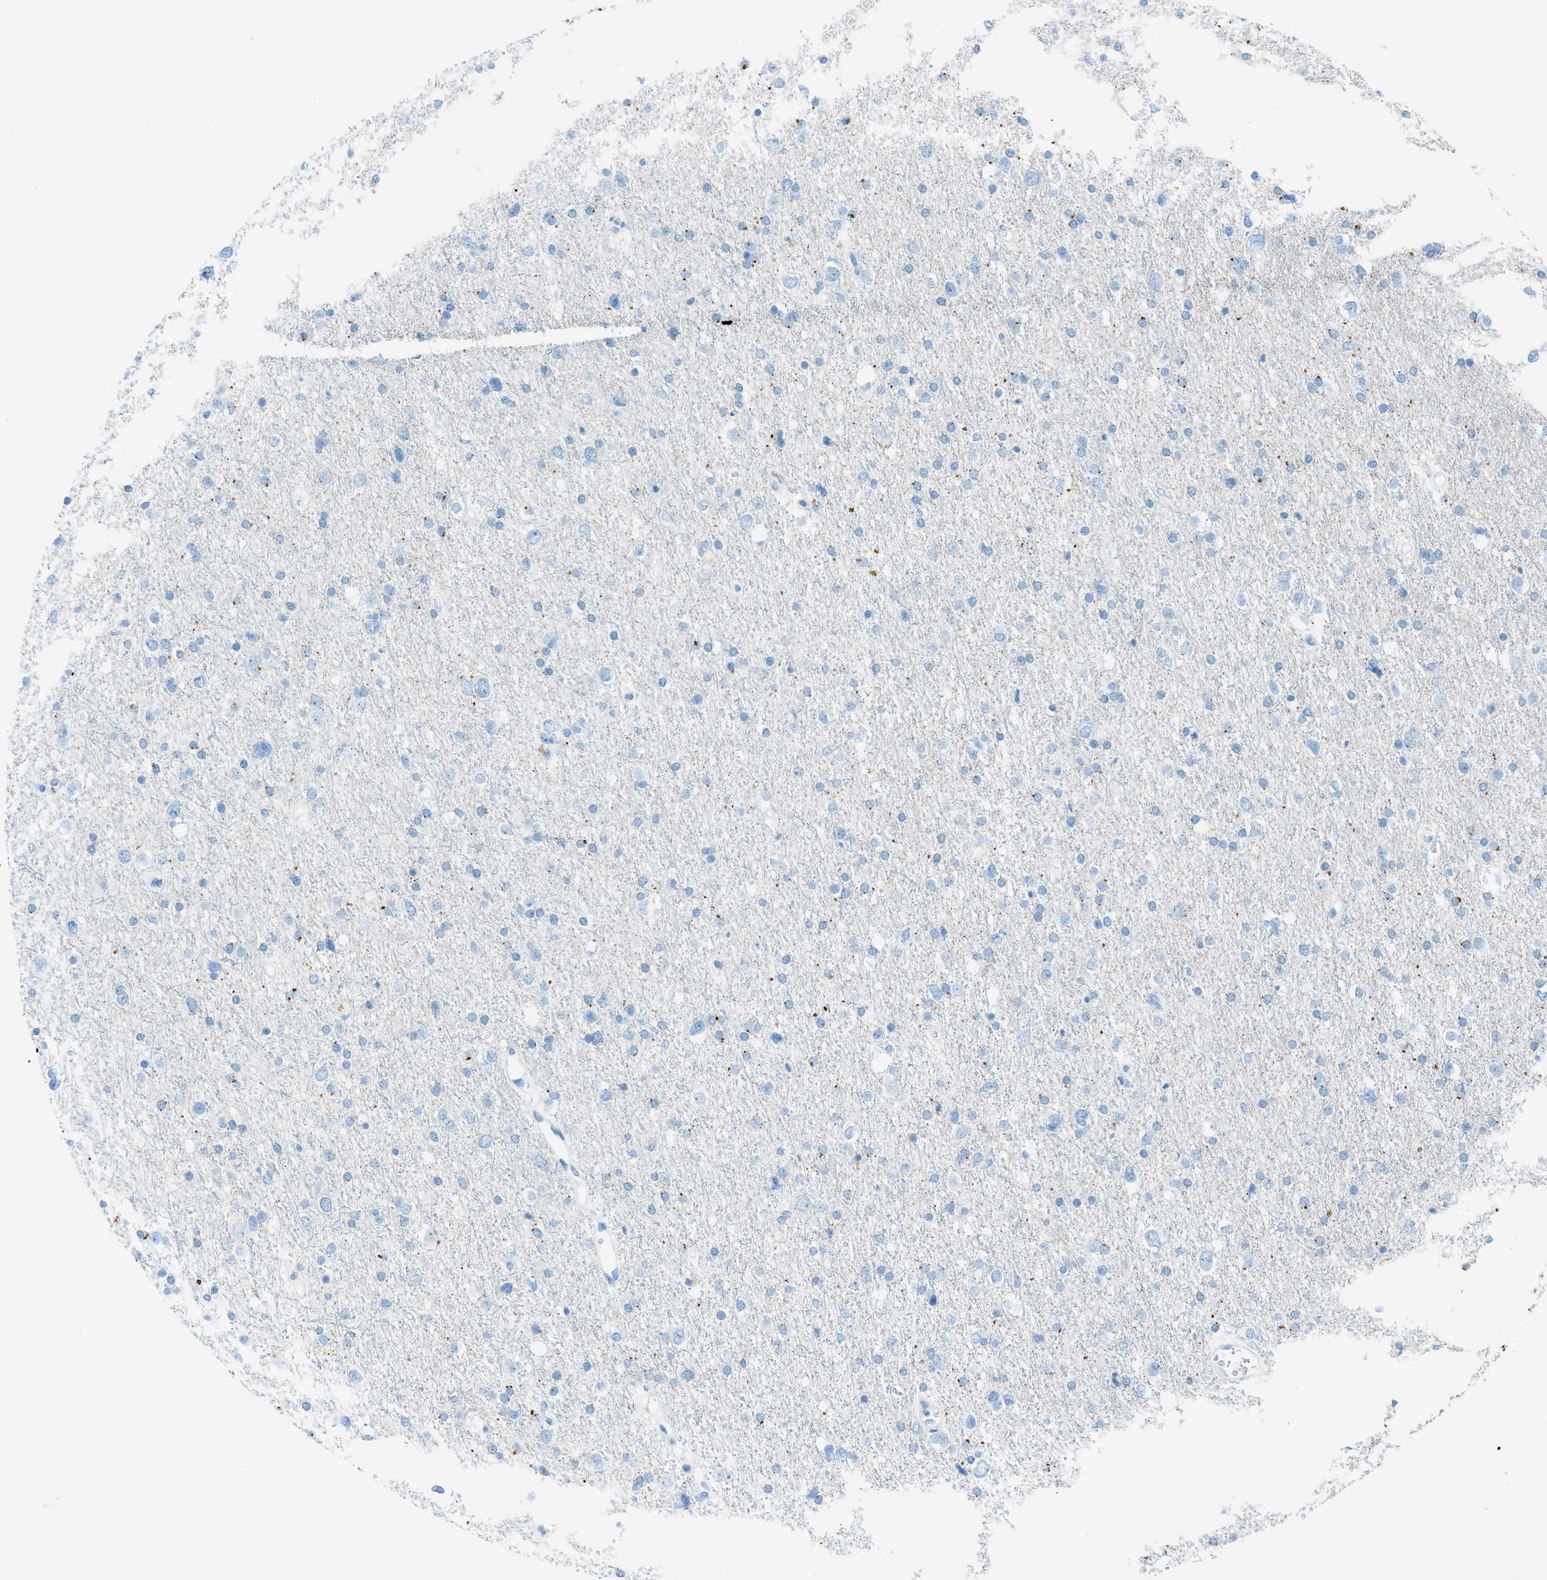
{"staining": {"intensity": "negative", "quantity": "none", "location": "none"}, "tissue": "glioma", "cell_type": "Tumor cells", "image_type": "cancer", "snomed": [{"axis": "morphology", "description": "Glioma, malignant, Low grade"}, {"axis": "topography", "description": "Brain"}], "caption": "This micrograph is of glioma stained with IHC to label a protein in brown with the nuclei are counter-stained blue. There is no positivity in tumor cells. Nuclei are stained in blue.", "gene": "C21orf62", "patient": {"sex": "female", "age": 37}}